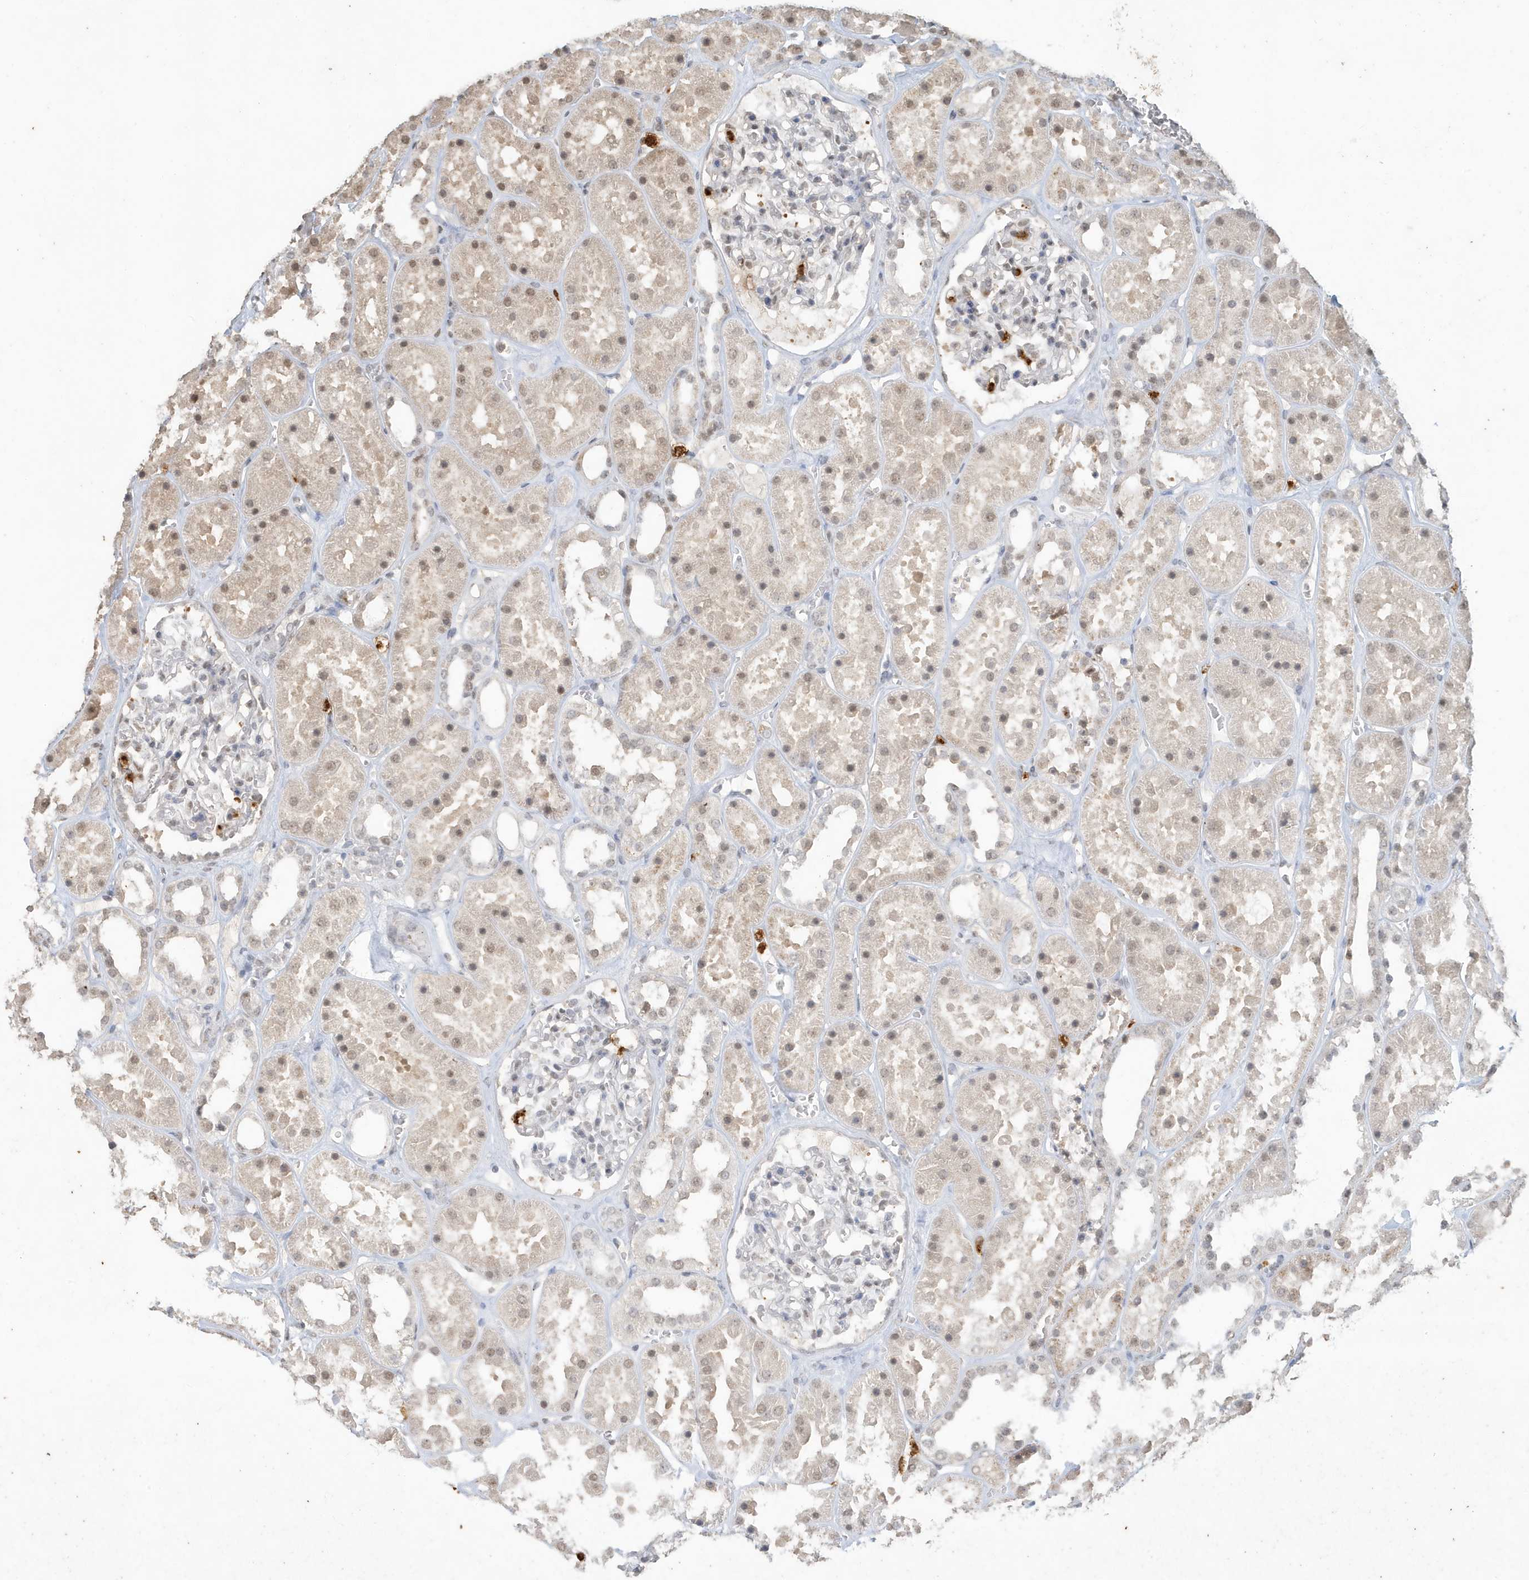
{"staining": {"intensity": "negative", "quantity": "none", "location": "none"}, "tissue": "kidney", "cell_type": "Cells in glomeruli", "image_type": "normal", "snomed": [{"axis": "morphology", "description": "Normal tissue, NOS"}, {"axis": "topography", "description": "Kidney"}], "caption": "An immunohistochemistry (IHC) histopathology image of unremarkable kidney is shown. There is no staining in cells in glomeruli of kidney.", "gene": "DEFA1", "patient": {"sex": "female", "age": 41}}